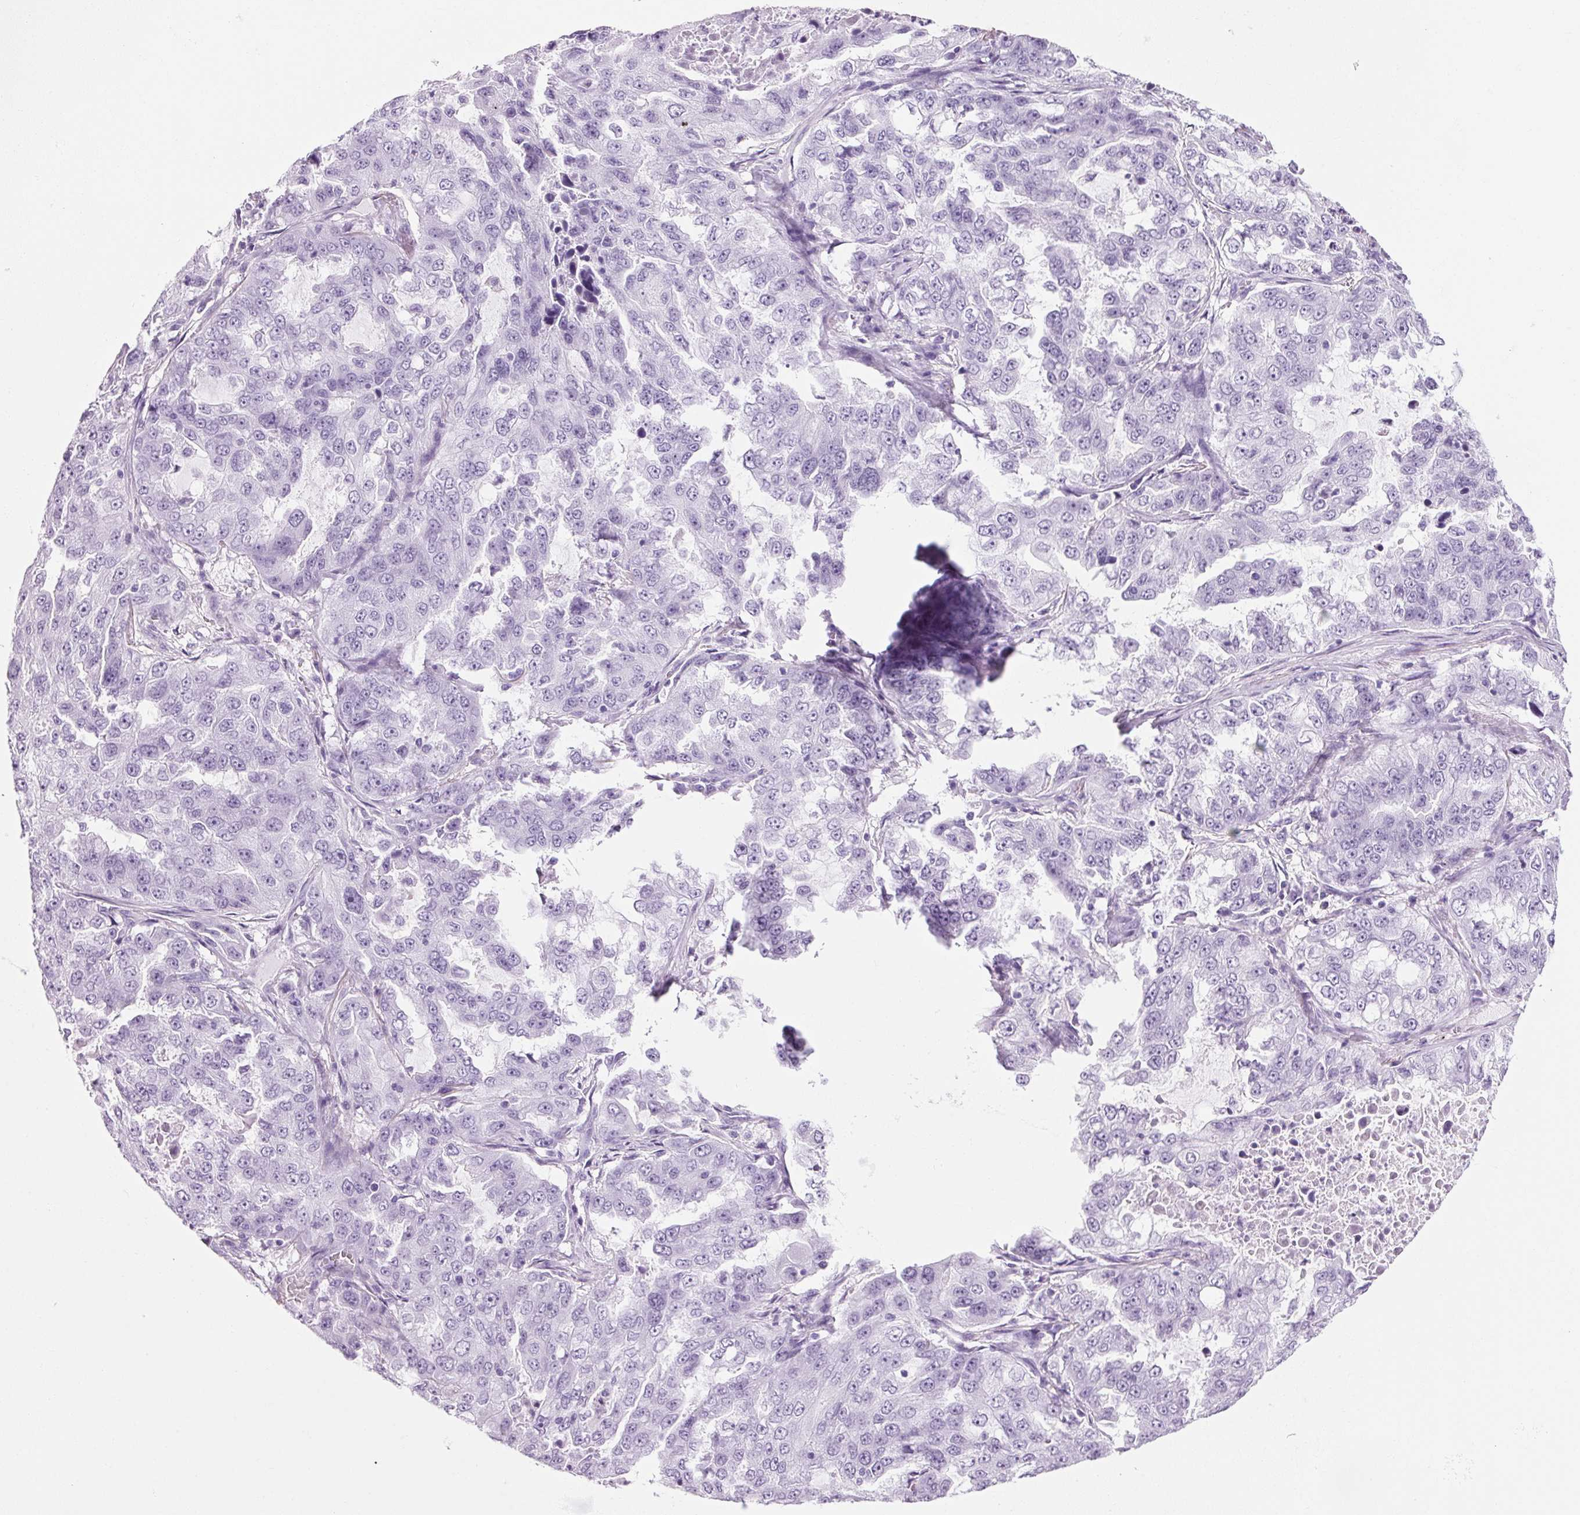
{"staining": {"intensity": "negative", "quantity": "none", "location": "none"}, "tissue": "lung cancer", "cell_type": "Tumor cells", "image_type": "cancer", "snomed": [{"axis": "morphology", "description": "Adenocarcinoma, NOS"}, {"axis": "topography", "description": "Lung"}], "caption": "This histopathology image is of lung adenocarcinoma stained with IHC to label a protein in brown with the nuclei are counter-stained blue. There is no positivity in tumor cells.", "gene": "PPP1R1A", "patient": {"sex": "female", "age": 61}}